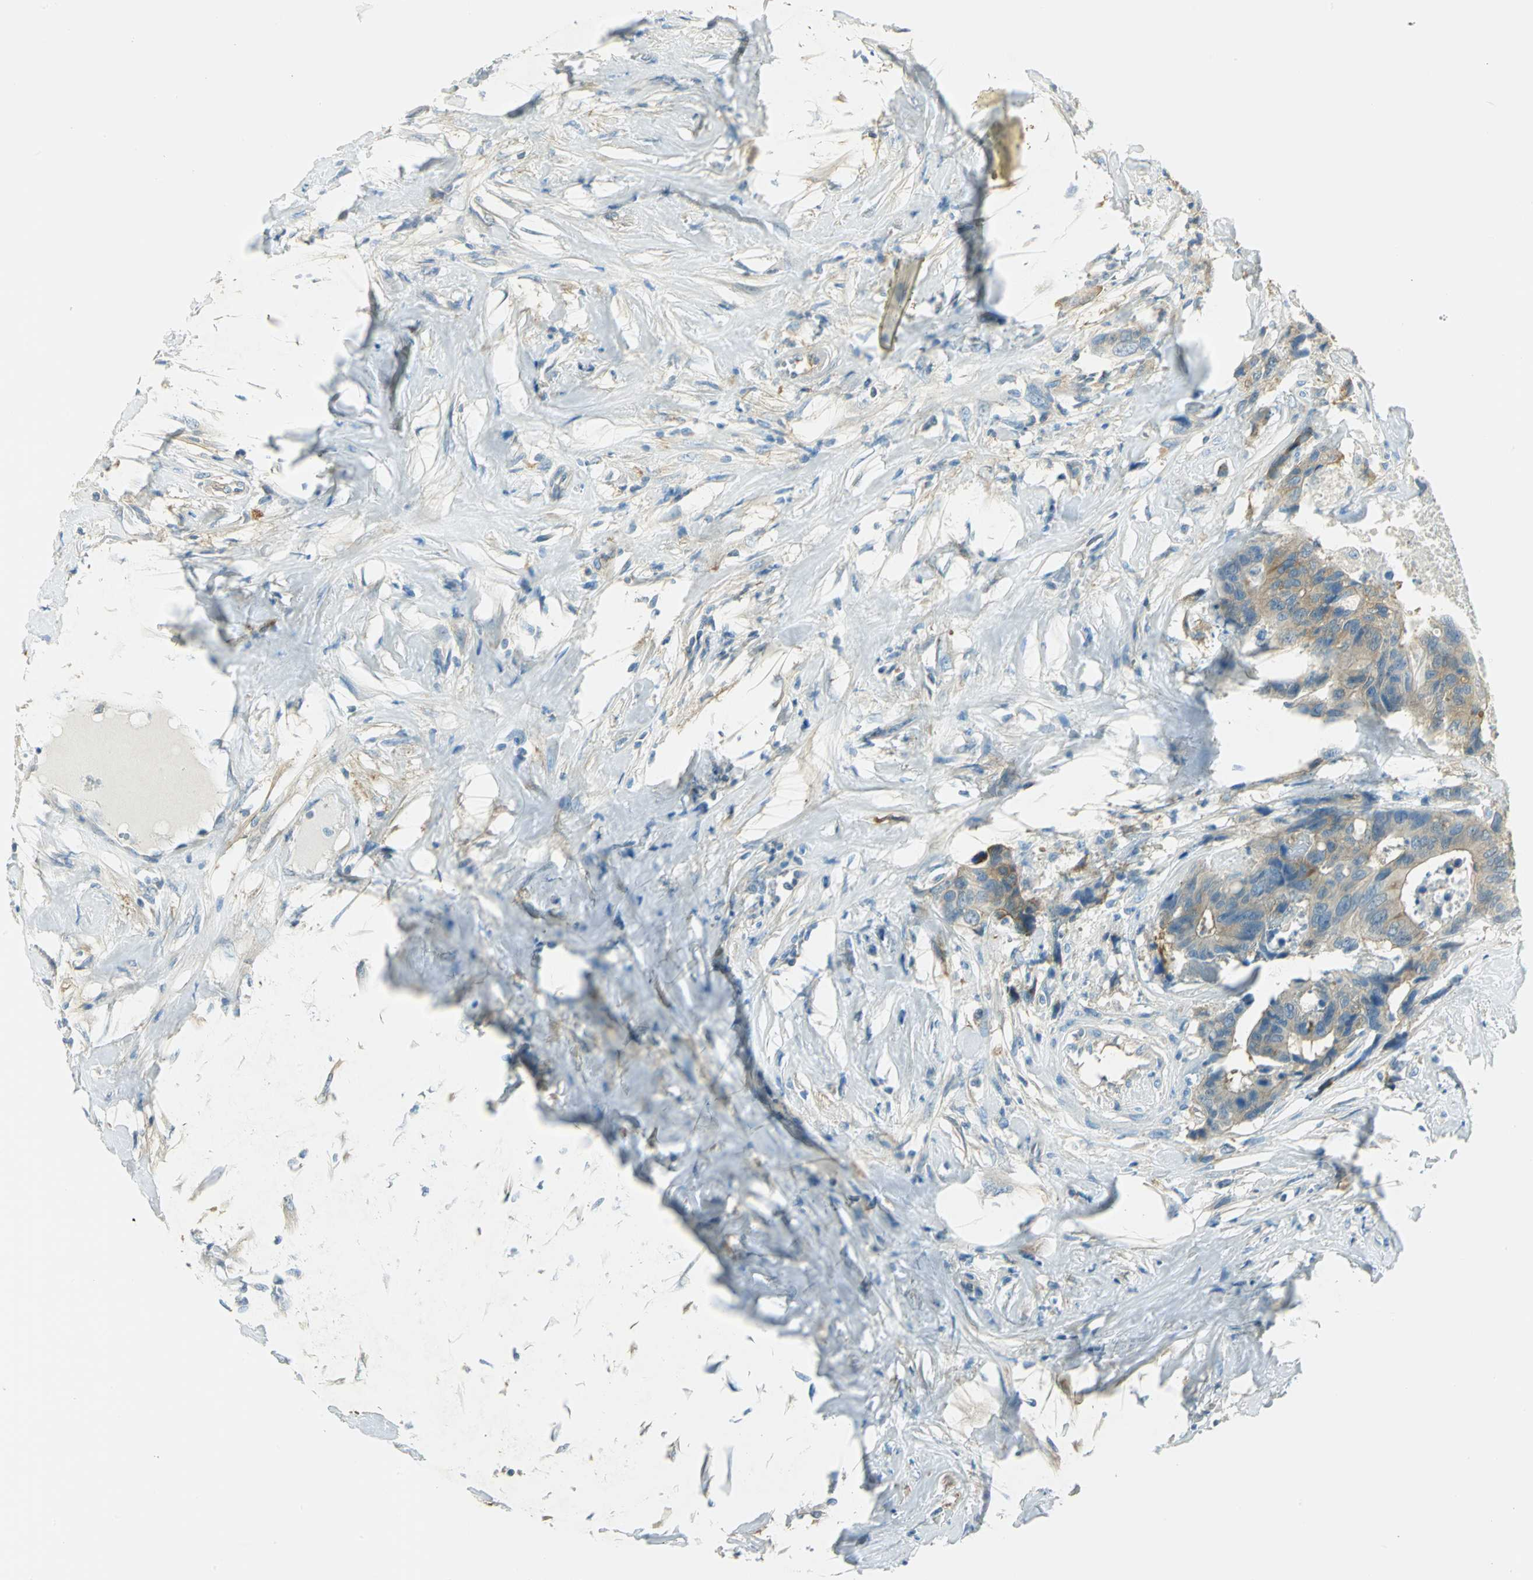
{"staining": {"intensity": "weak", "quantity": ">75%", "location": "cytoplasmic/membranous"}, "tissue": "colorectal cancer", "cell_type": "Tumor cells", "image_type": "cancer", "snomed": [{"axis": "morphology", "description": "Adenocarcinoma, NOS"}, {"axis": "topography", "description": "Rectum"}], "caption": "Colorectal adenocarcinoma tissue exhibits weak cytoplasmic/membranous expression in about >75% of tumor cells, visualized by immunohistochemistry.", "gene": "TSC22D2", "patient": {"sex": "male", "age": 55}}